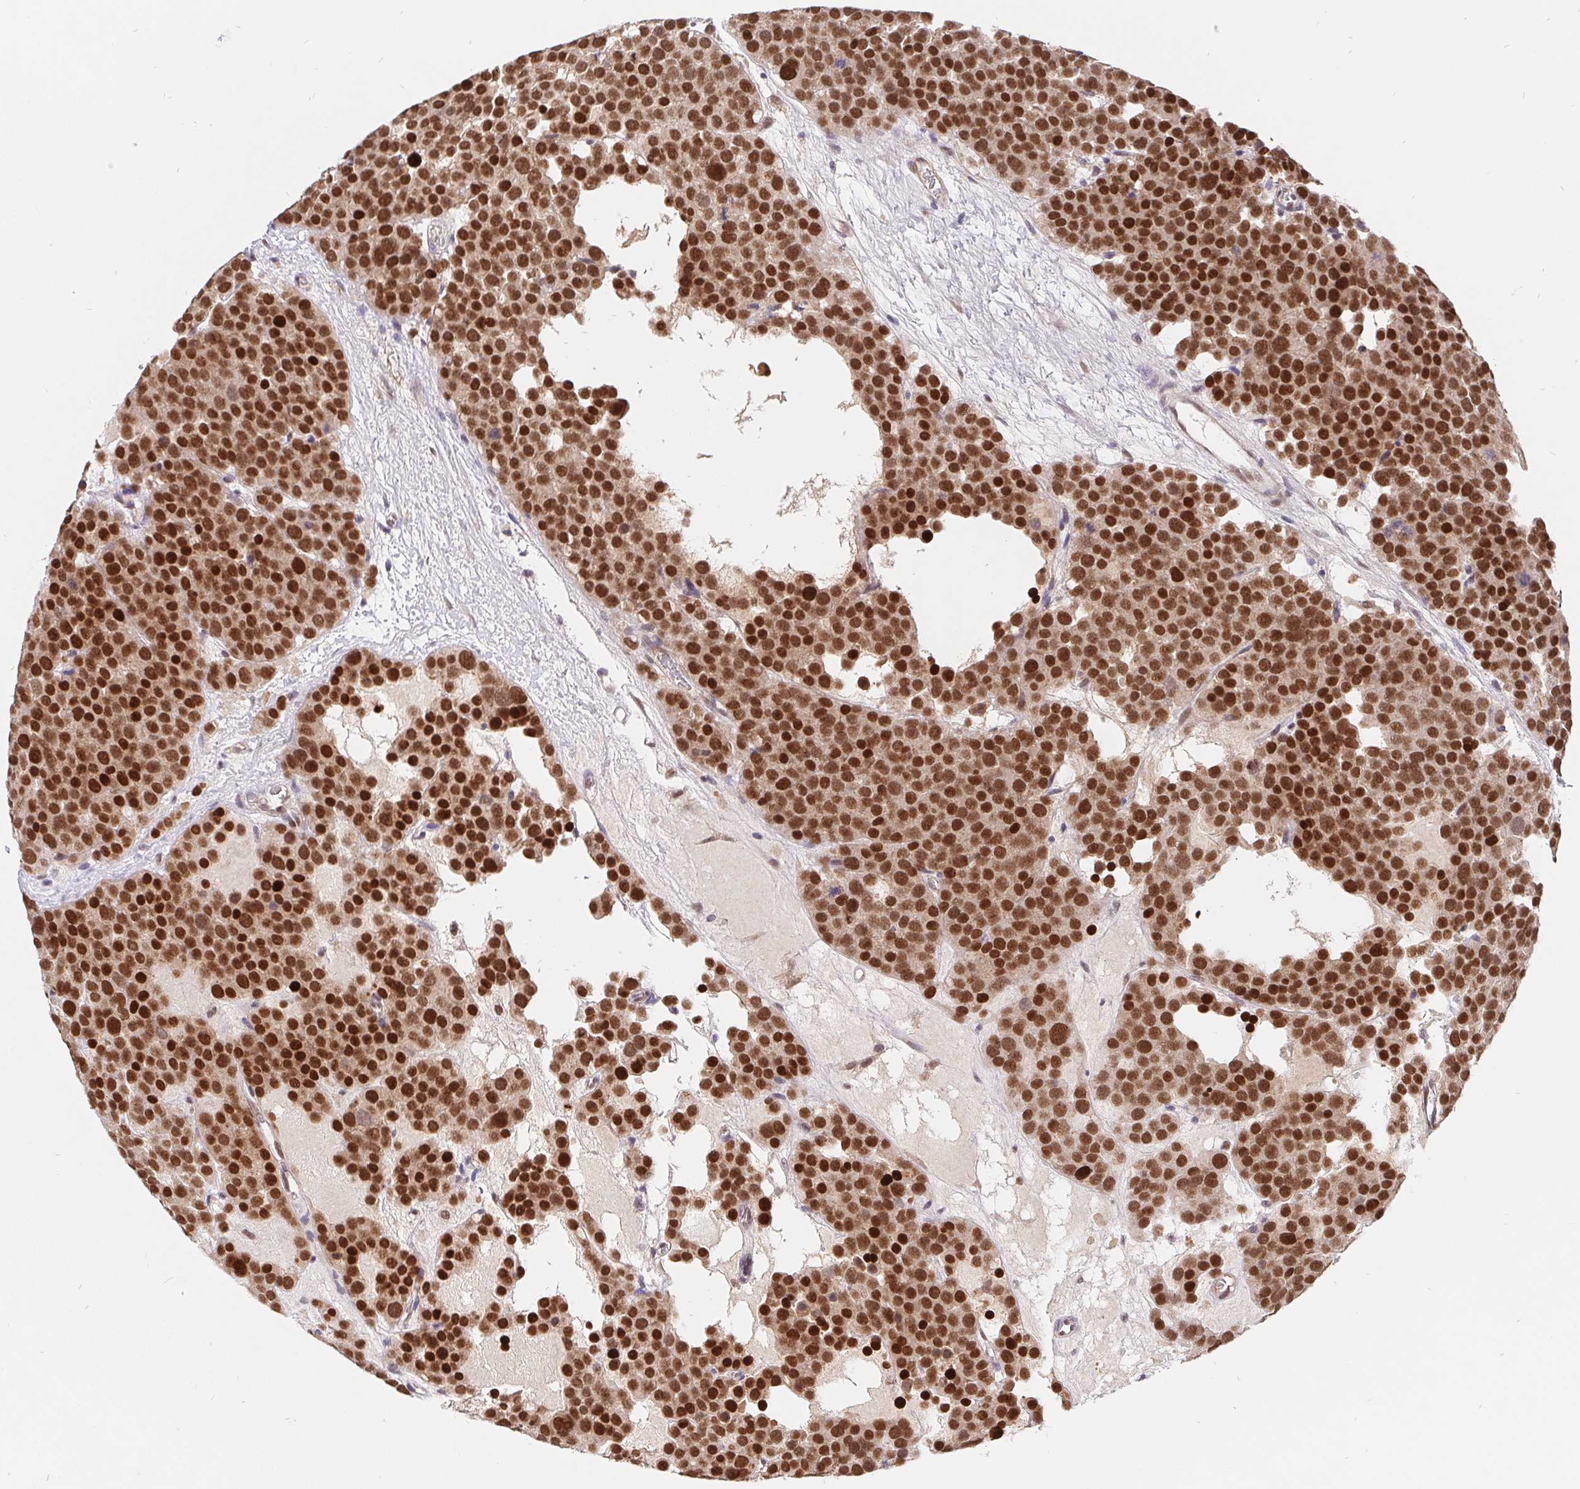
{"staining": {"intensity": "strong", "quantity": ">75%", "location": "nuclear"}, "tissue": "testis cancer", "cell_type": "Tumor cells", "image_type": "cancer", "snomed": [{"axis": "morphology", "description": "Seminoma, NOS"}, {"axis": "topography", "description": "Testis"}], "caption": "Immunohistochemistry (IHC) micrograph of human testis seminoma stained for a protein (brown), which demonstrates high levels of strong nuclear positivity in approximately >75% of tumor cells.", "gene": "POU2F1", "patient": {"sex": "male", "age": 71}}